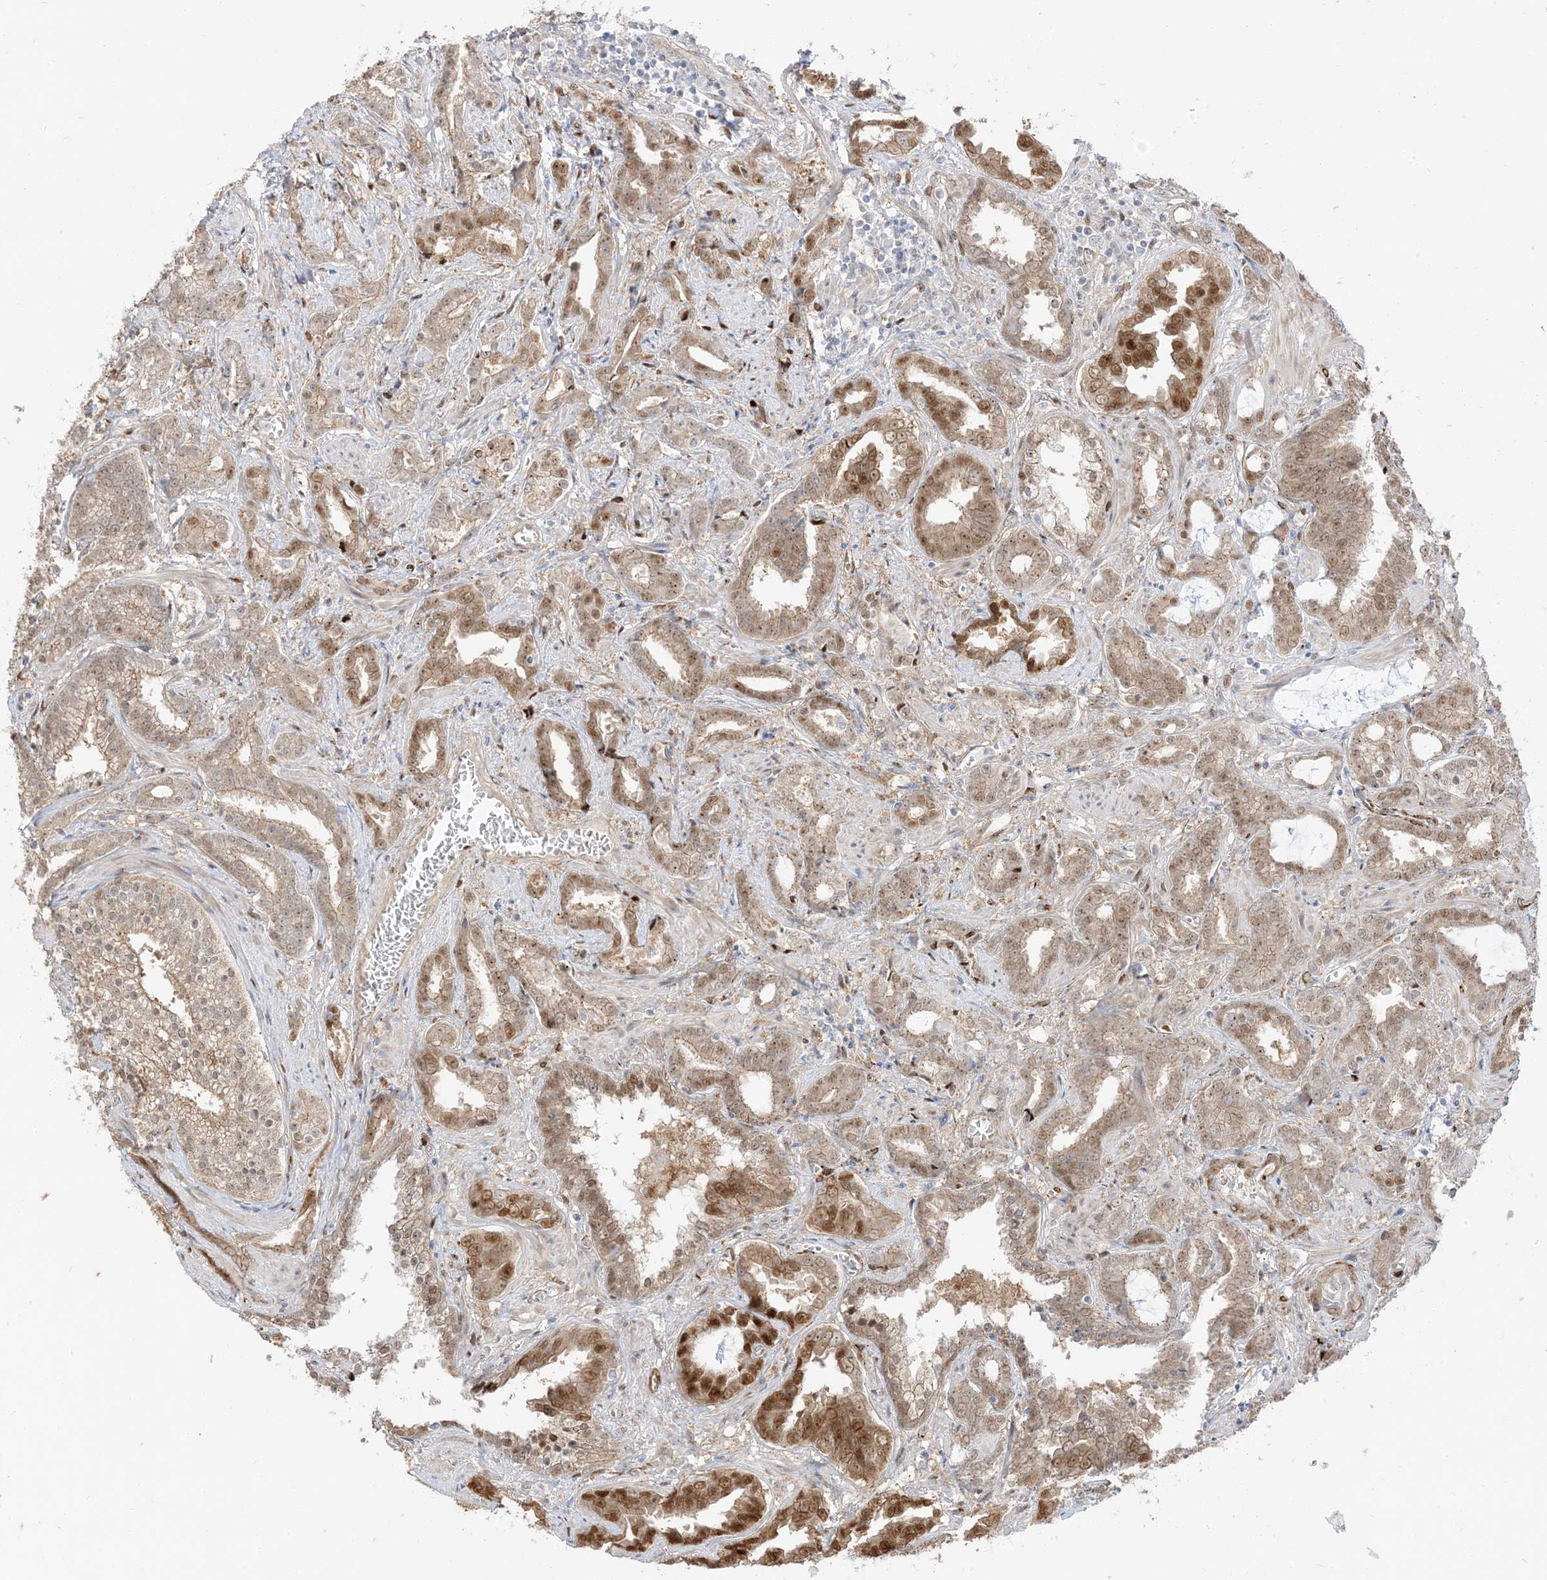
{"staining": {"intensity": "moderate", "quantity": "25%-75%", "location": "cytoplasmic/membranous,nuclear"}, "tissue": "prostate cancer", "cell_type": "Tumor cells", "image_type": "cancer", "snomed": [{"axis": "morphology", "description": "Adenocarcinoma, High grade"}, {"axis": "topography", "description": "Prostate and seminal vesicle, NOS"}], "caption": "Immunohistochemical staining of prostate cancer displays medium levels of moderate cytoplasmic/membranous and nuclear protein positivity in about 25%-75% of tumor cells.", "gene": "RIN1", "patient": {"sex": "male", "age": 67}}